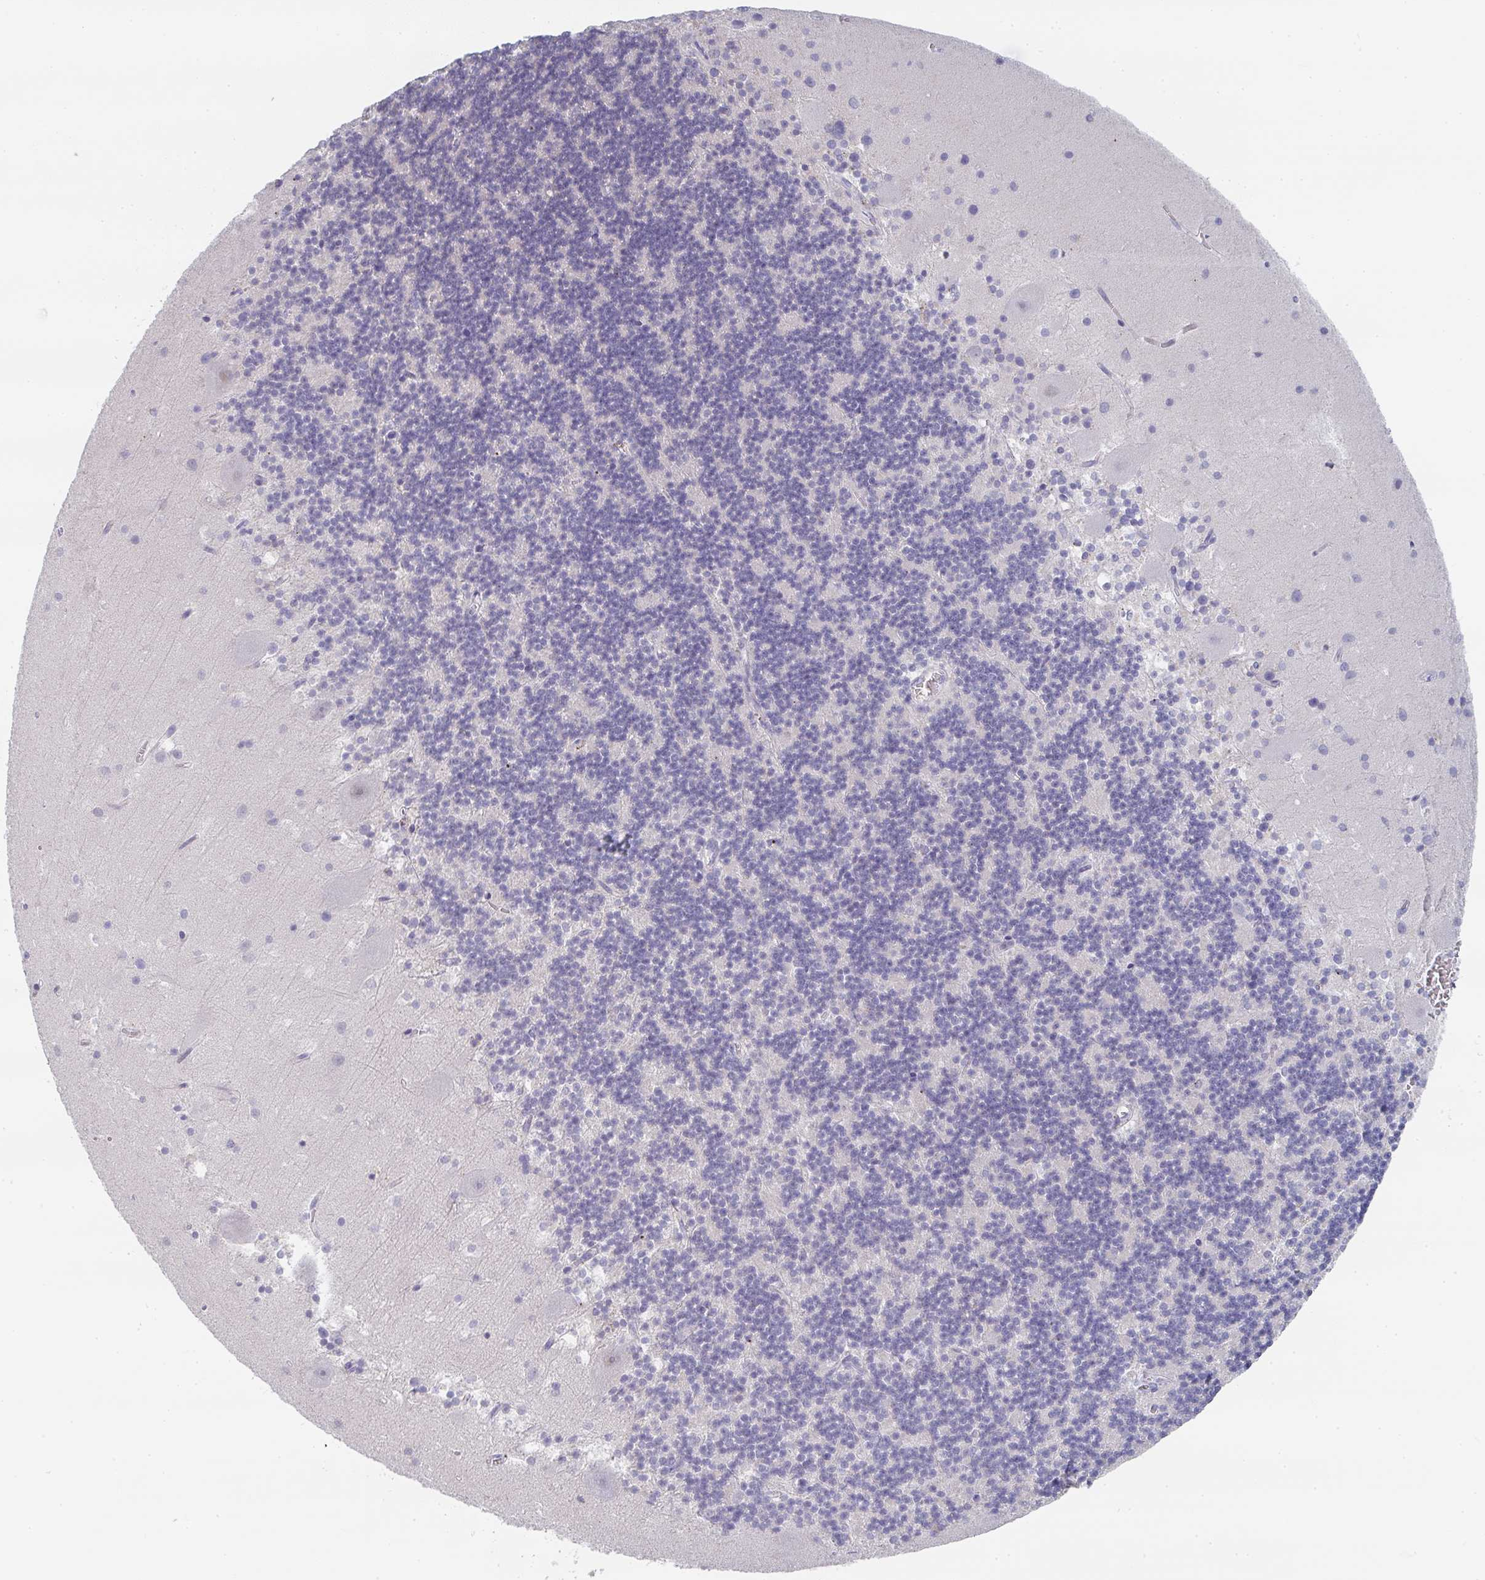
{"staining": {"intensity": "negative", "quantity": "none", "location": "none"}, "tissue": "cerebellum", "cell_type": "Cells in granular layer", "image_type": "normal", "snomed": [{"axis": "morphology", "description": "Normal tissue, NOS"}, {"axis": "topography", "description": "Cerebellum"}], "caption": "The histopathology image displays no staining of cells in granular layer in benign cerebellum.", "gene": "CHMP5", "patient": {"sex": "male", "age": 54}}